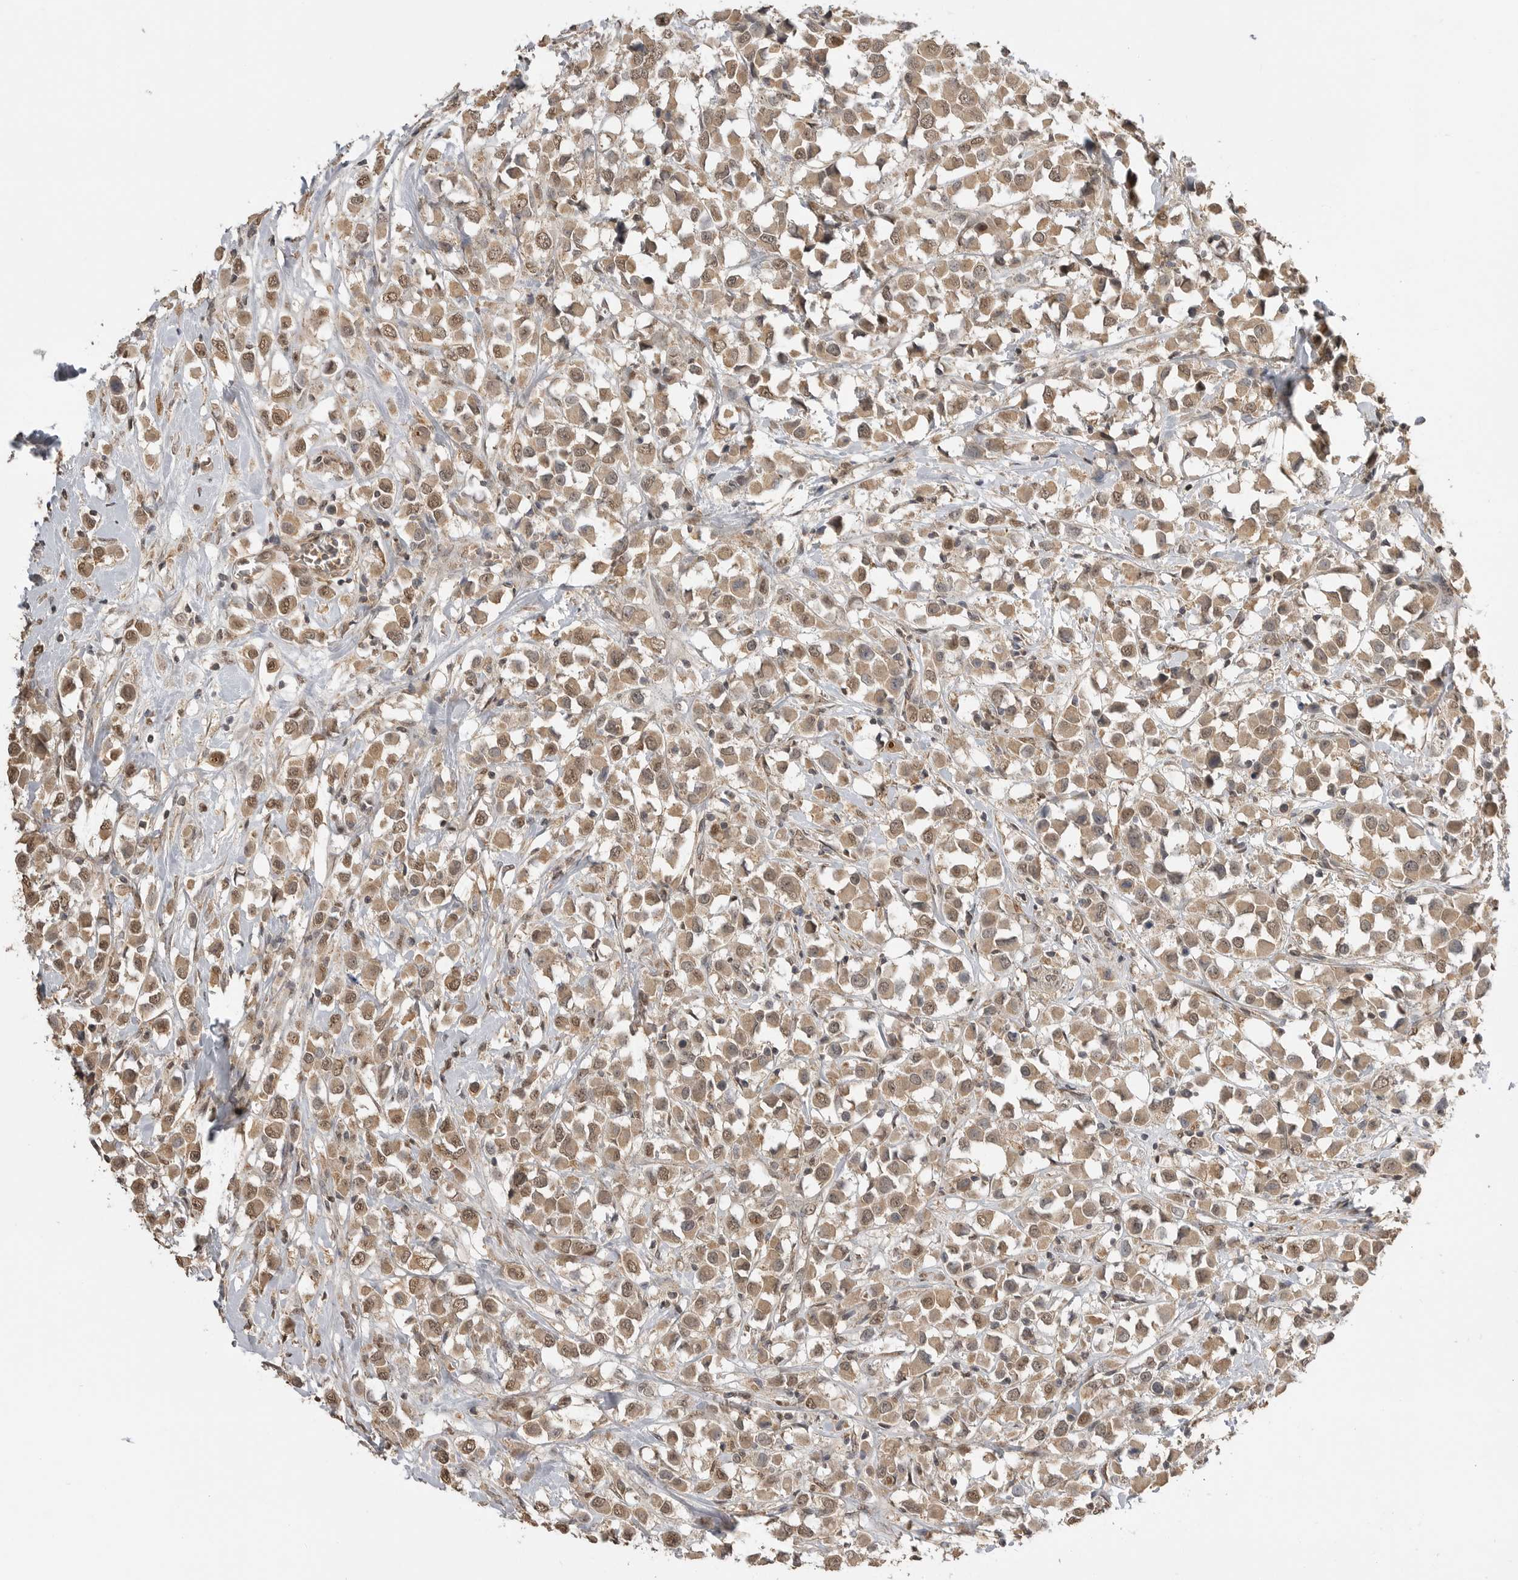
{"staining": {"intensity": "moderate", "quantity": ">75%", "location": "cytoplasmic/membranous,nuclear"}, "tissue": "breast cancer", "cell_type": "Tumor cells", "image_type": "cancer", "snomed": [{"axis": "morphology", "description": "Duct carcinoma"}, {"axis": "topography", "description": "Breast"}], "caption": "An immunohistochemistry histopathology image of tumor tissue is shown. Protein staining in brown highlights moderate cytoplasmic/membranous and nuclear positivity in breast cancer within tumor cells.", "gene": "ASPSCR1", "patient": {"sex": "female", "age": 61}}